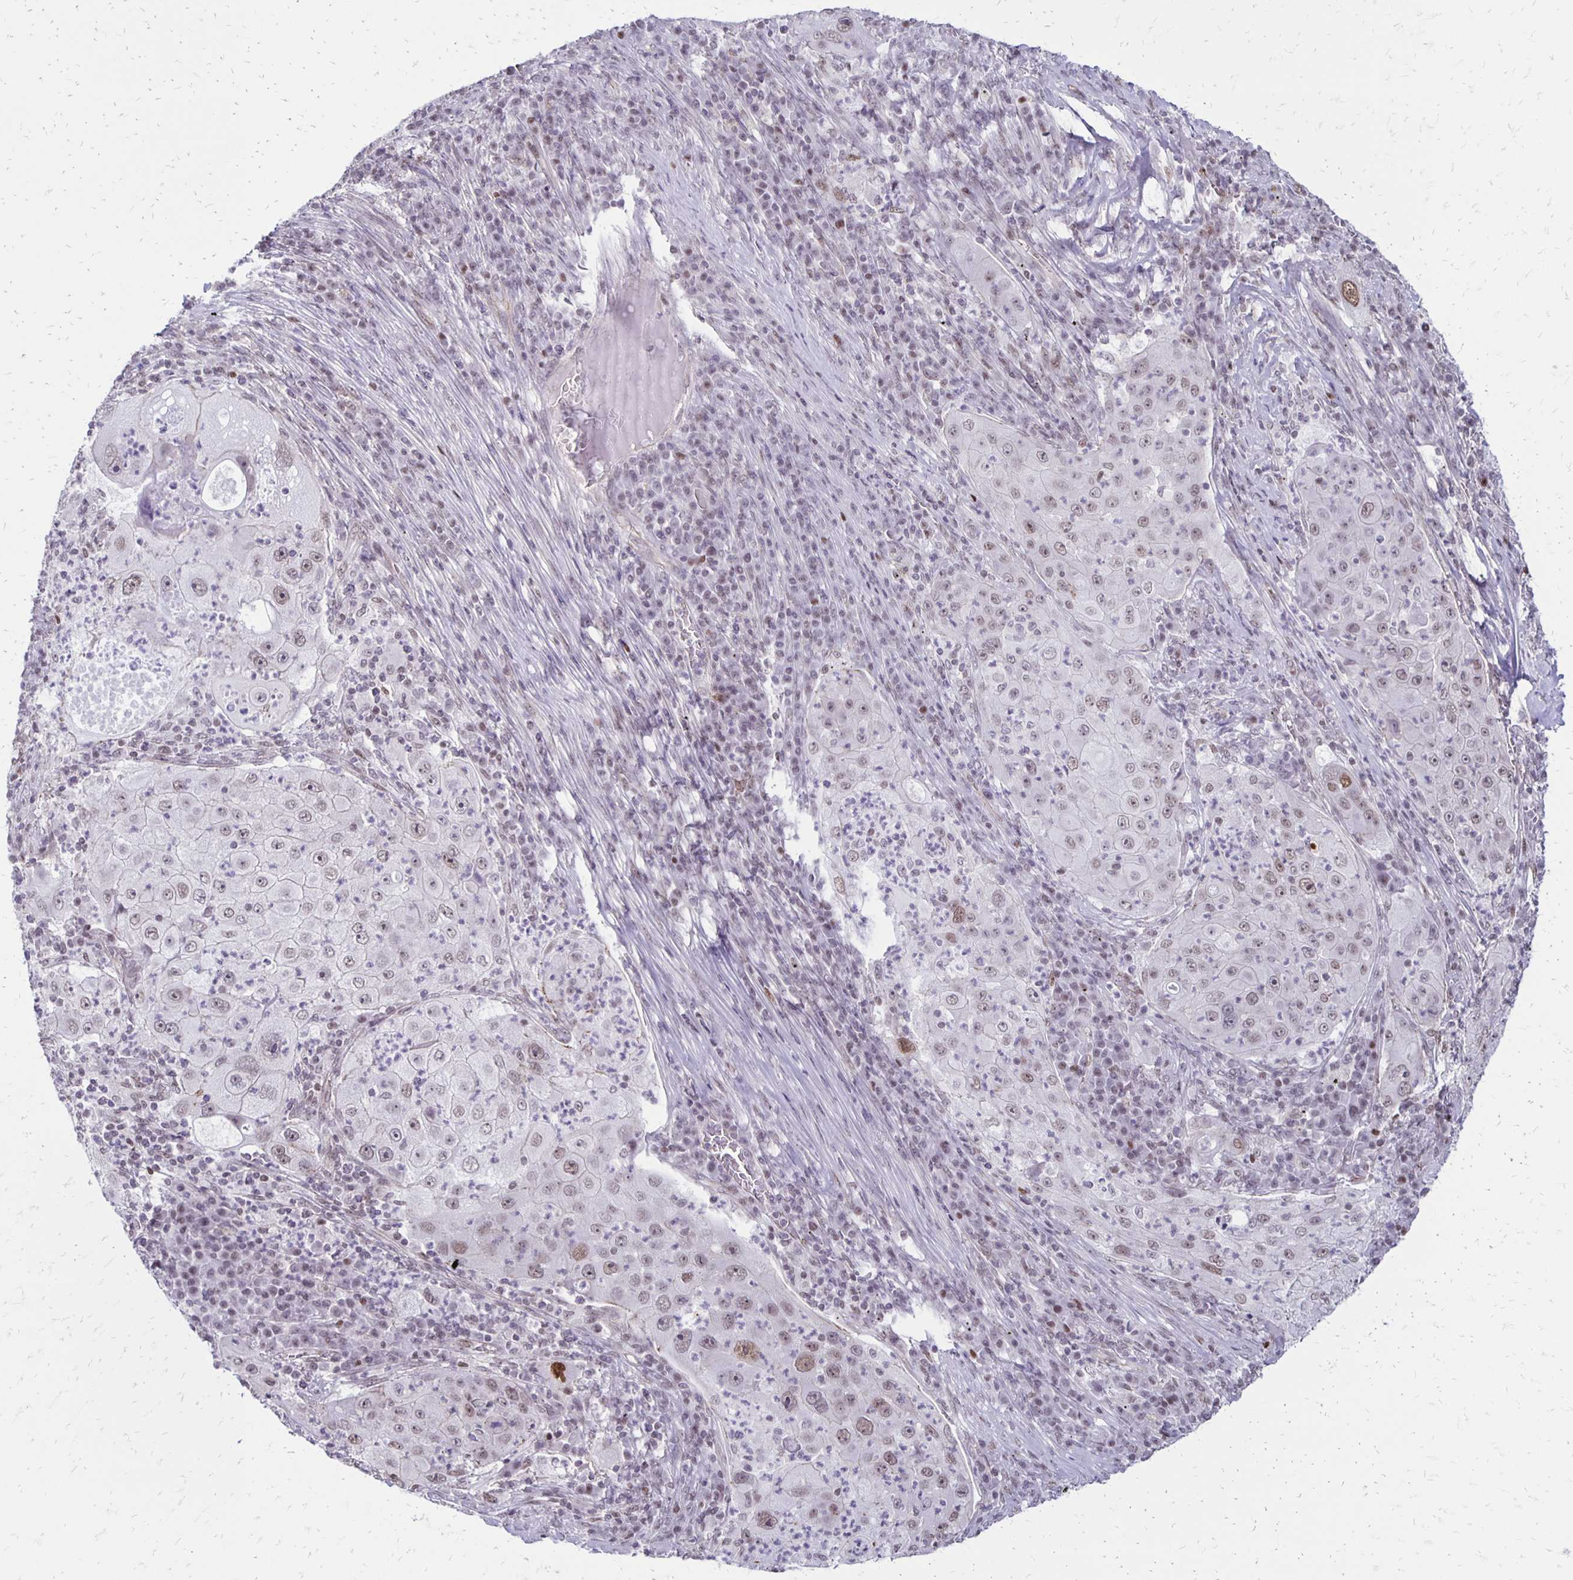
{"staining": {"intensity": "weak", "quantity": "25%-75%", "location": "nuclear"}, "tissue": "lung cancer", "cell_type": "Tumor cells", "image_type": "cancer", "snomed": [{"axis": "morphology", "description": "Squamous cell carcinoma, NOS"}, {"axis": "topography", "description": "Lung"}], "caption": "This histopathology image demonstrates squamous cell carcinoma (lung) stained with IHC to label a protein in brown. The nuclear of tumor cells show weak positivity for the protein. Nuclei are counter-stained blue.", "gene": "DDB2", "patient": {"sex": "female", "age": 59}}